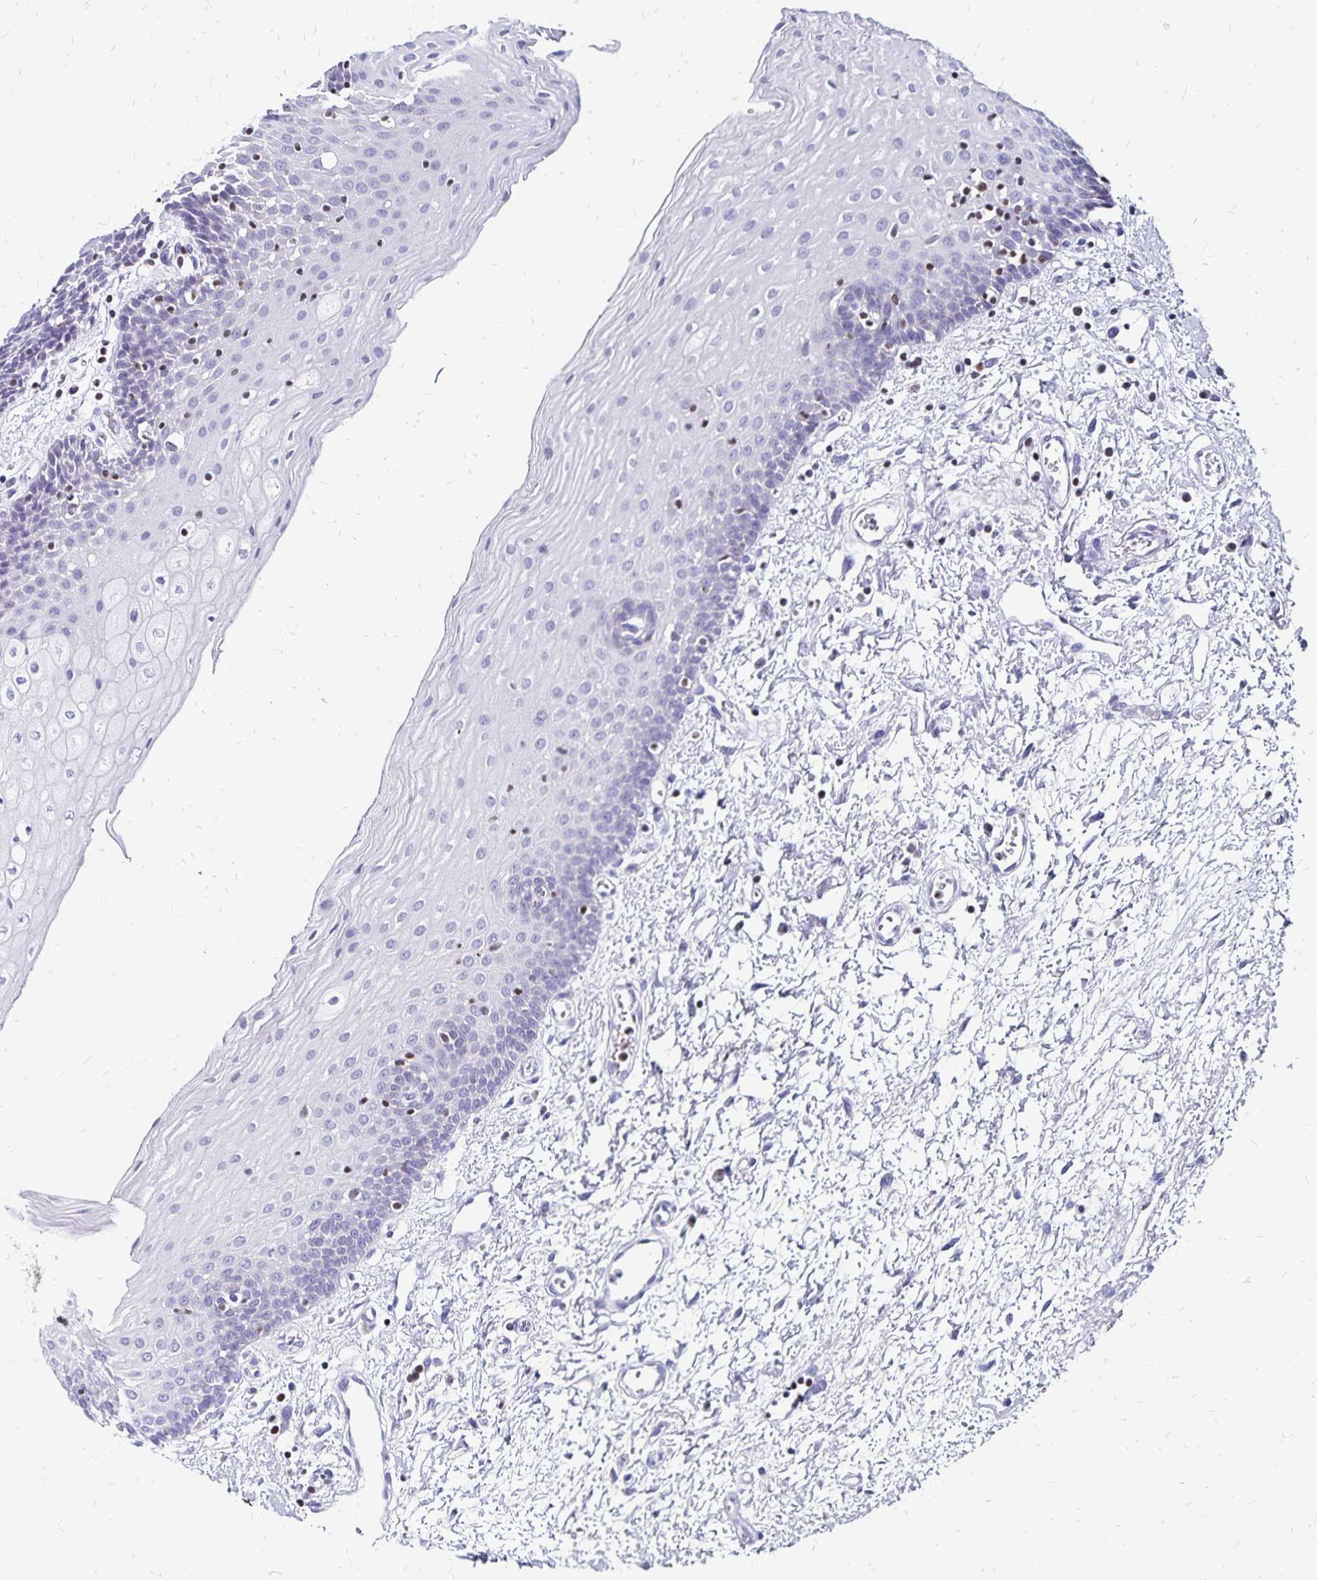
{"staining": {"intensity": "negative", "quantity": "none", "location": "none"}, "tissue": "oral mucosa", "cell_type": "Squamous epithelial cells", "image_type": "normal", "snomed": [{"axis": "morphology", "description": "Normal tissue, NOS"}, {"axis": "topography", "description": "Oral tissue"}], "caption": "Squamous epithelial cells show no significant staining in unremarkable oral mucosa. (Brightfield microscopy of DAB IHC at high magnification).", "gene": "IKZF1", "patient": {"sex": "female", "age": 43}}